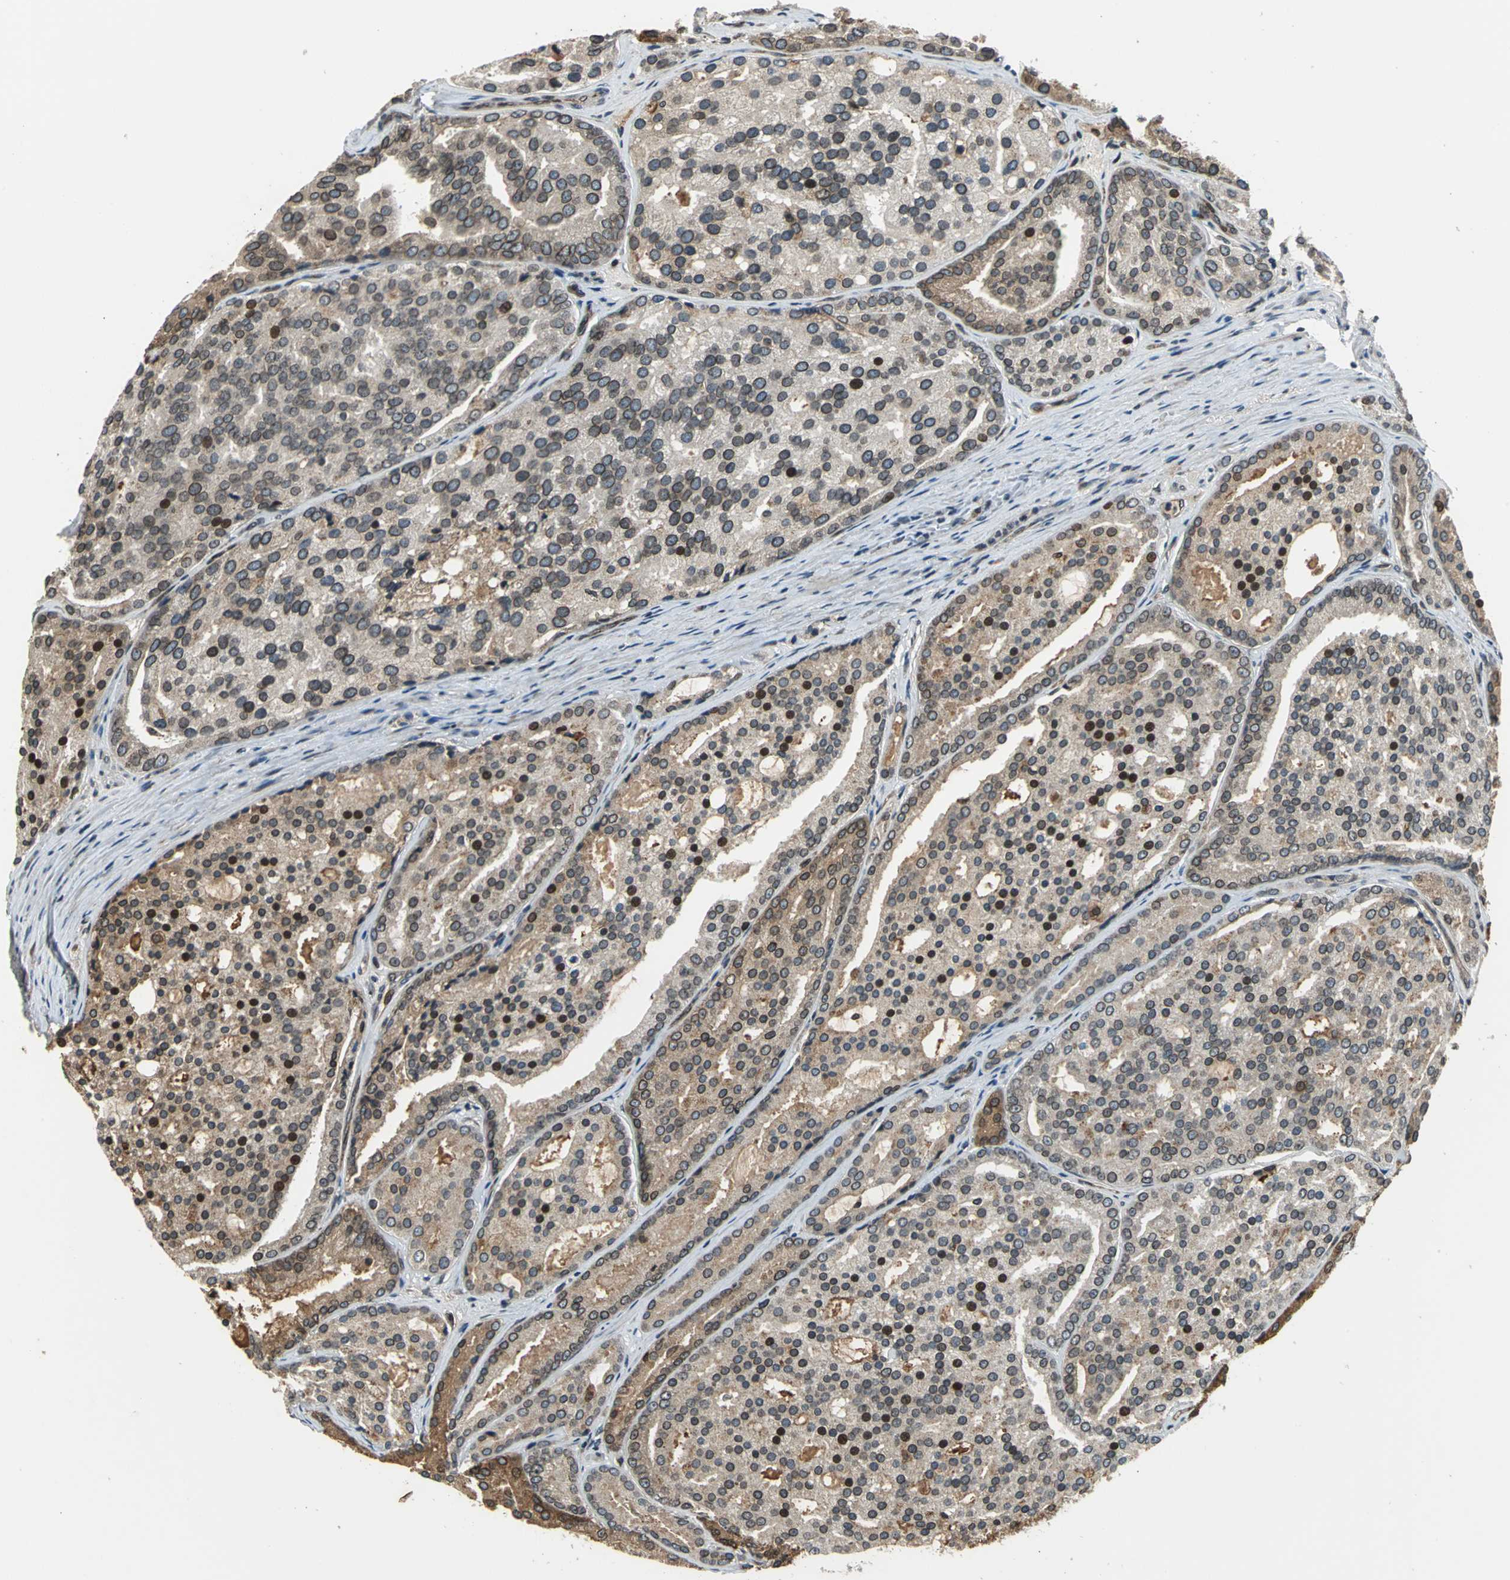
{"staining": {"intensity": "strong", "quantity": "<25%", "location": "cytoplasmic/membranous,nuclear"}, "tissue": "prostate cancer", "cell_type": "Tumor cells", "image_type": "cancer", "snomed": [{"axis": "morphology", "description": "Adenocarcinoma, High grade"}, {"axis": "topography", "description": "Prostate"}], "caption": "Protein expression by immunohistochemistry (IHC) reveals strong cytoplasmic/membranous and nuclear positivity in about <25% of tumor cells in prostate high-grade adenocarcinoma.", "gene": "BRIP1", "patient": {"sex": "male", "age": 64}}